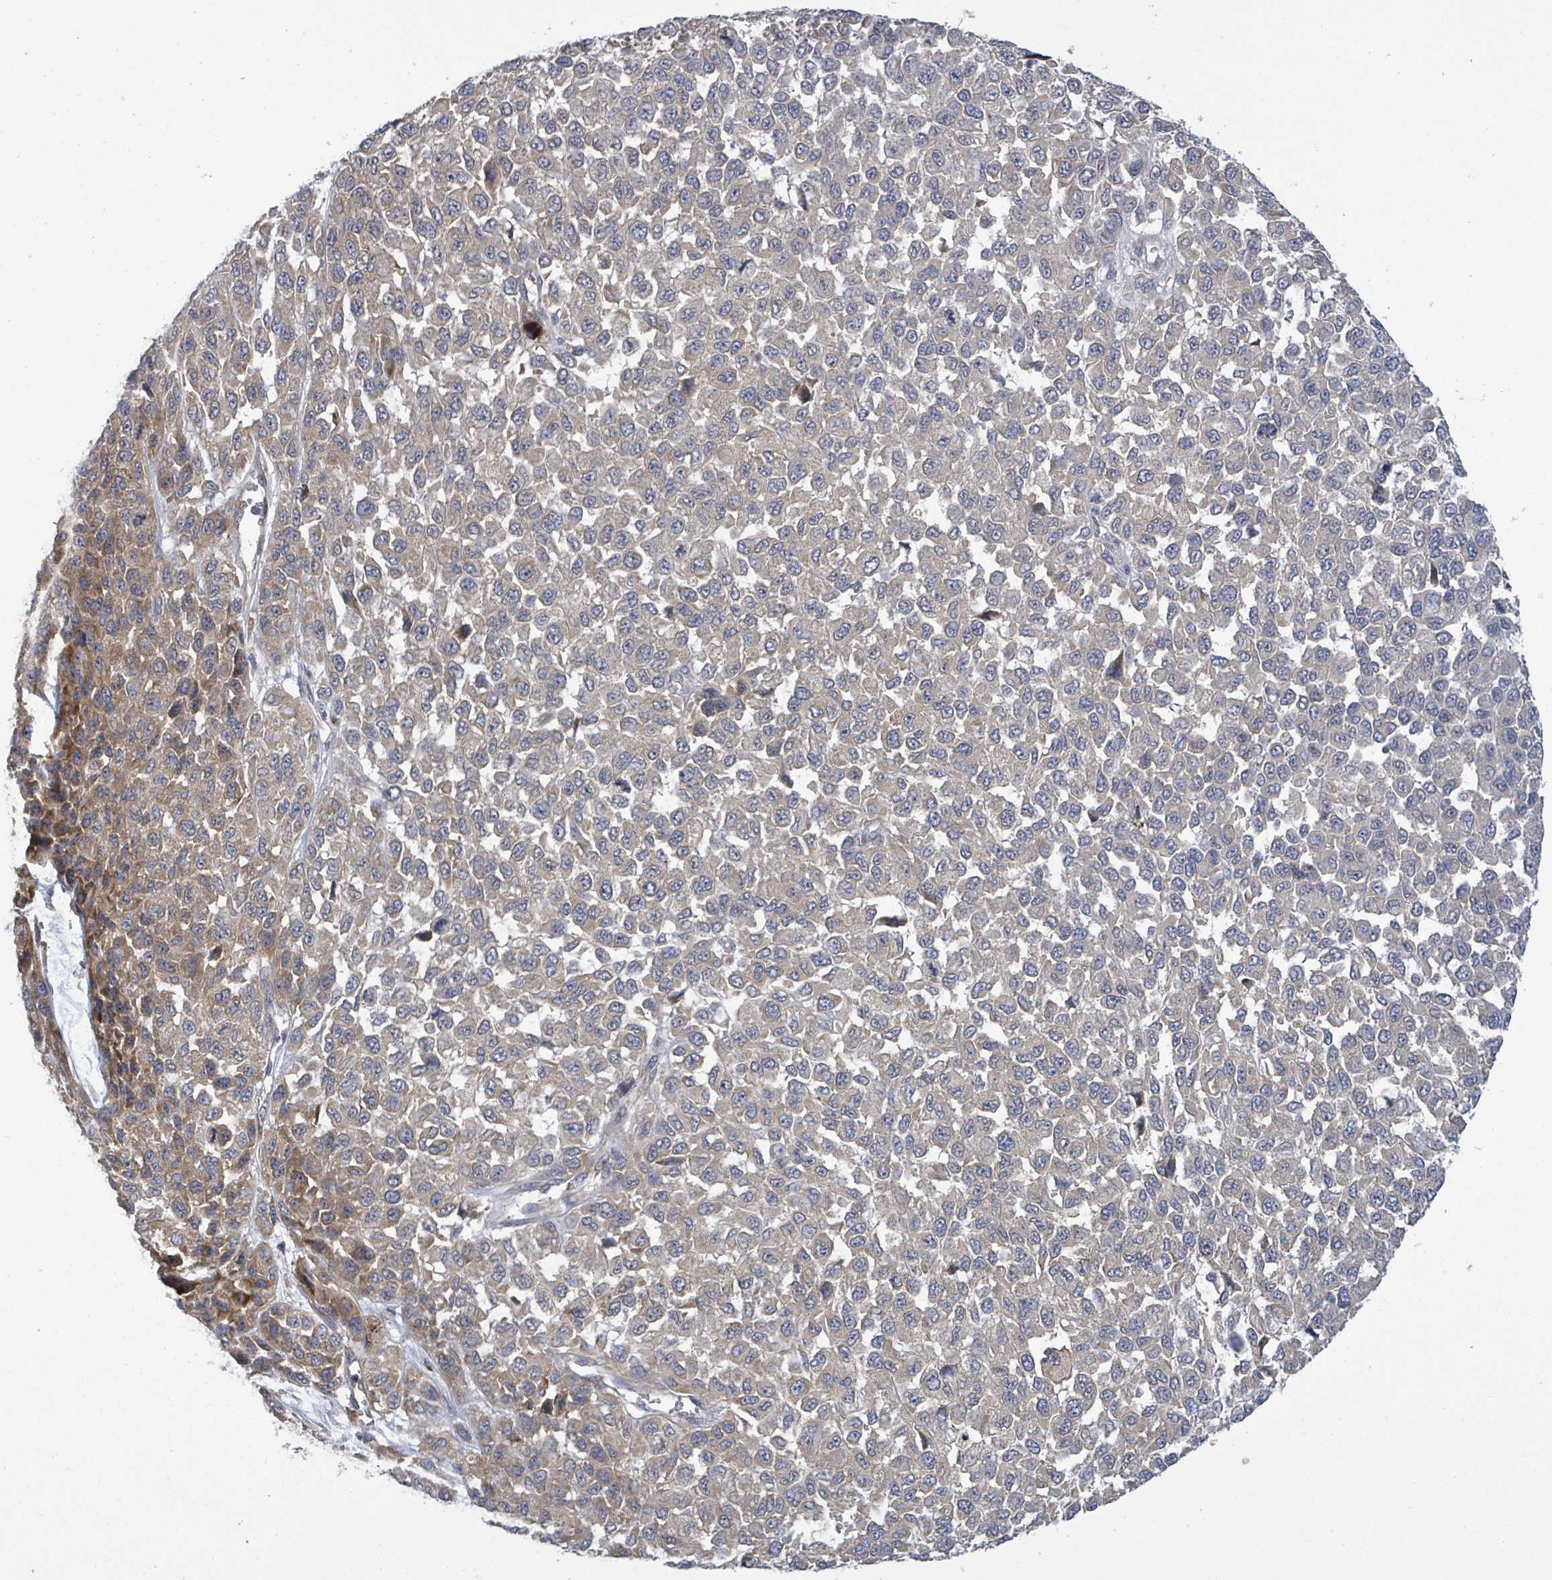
{"staining": {"intensity": "weak", "quantity": "<25%", "location": "cytoplasmic/membranous"}, "tissue": "melanoma", "cell_type": "Tumor cells", "image_type": "cancer", "snomed": [{"axis": "morphology", "description": "Malignant melanoma, NOS"}, {"axis": "topography", "description": "Skin"}], "caption": "The IHC histopathology image has no significant staining in tumor cells of malignant melanoma tissue.", "gene": "SERPINE3", "patient": {"sex": "male", "age": 62}}